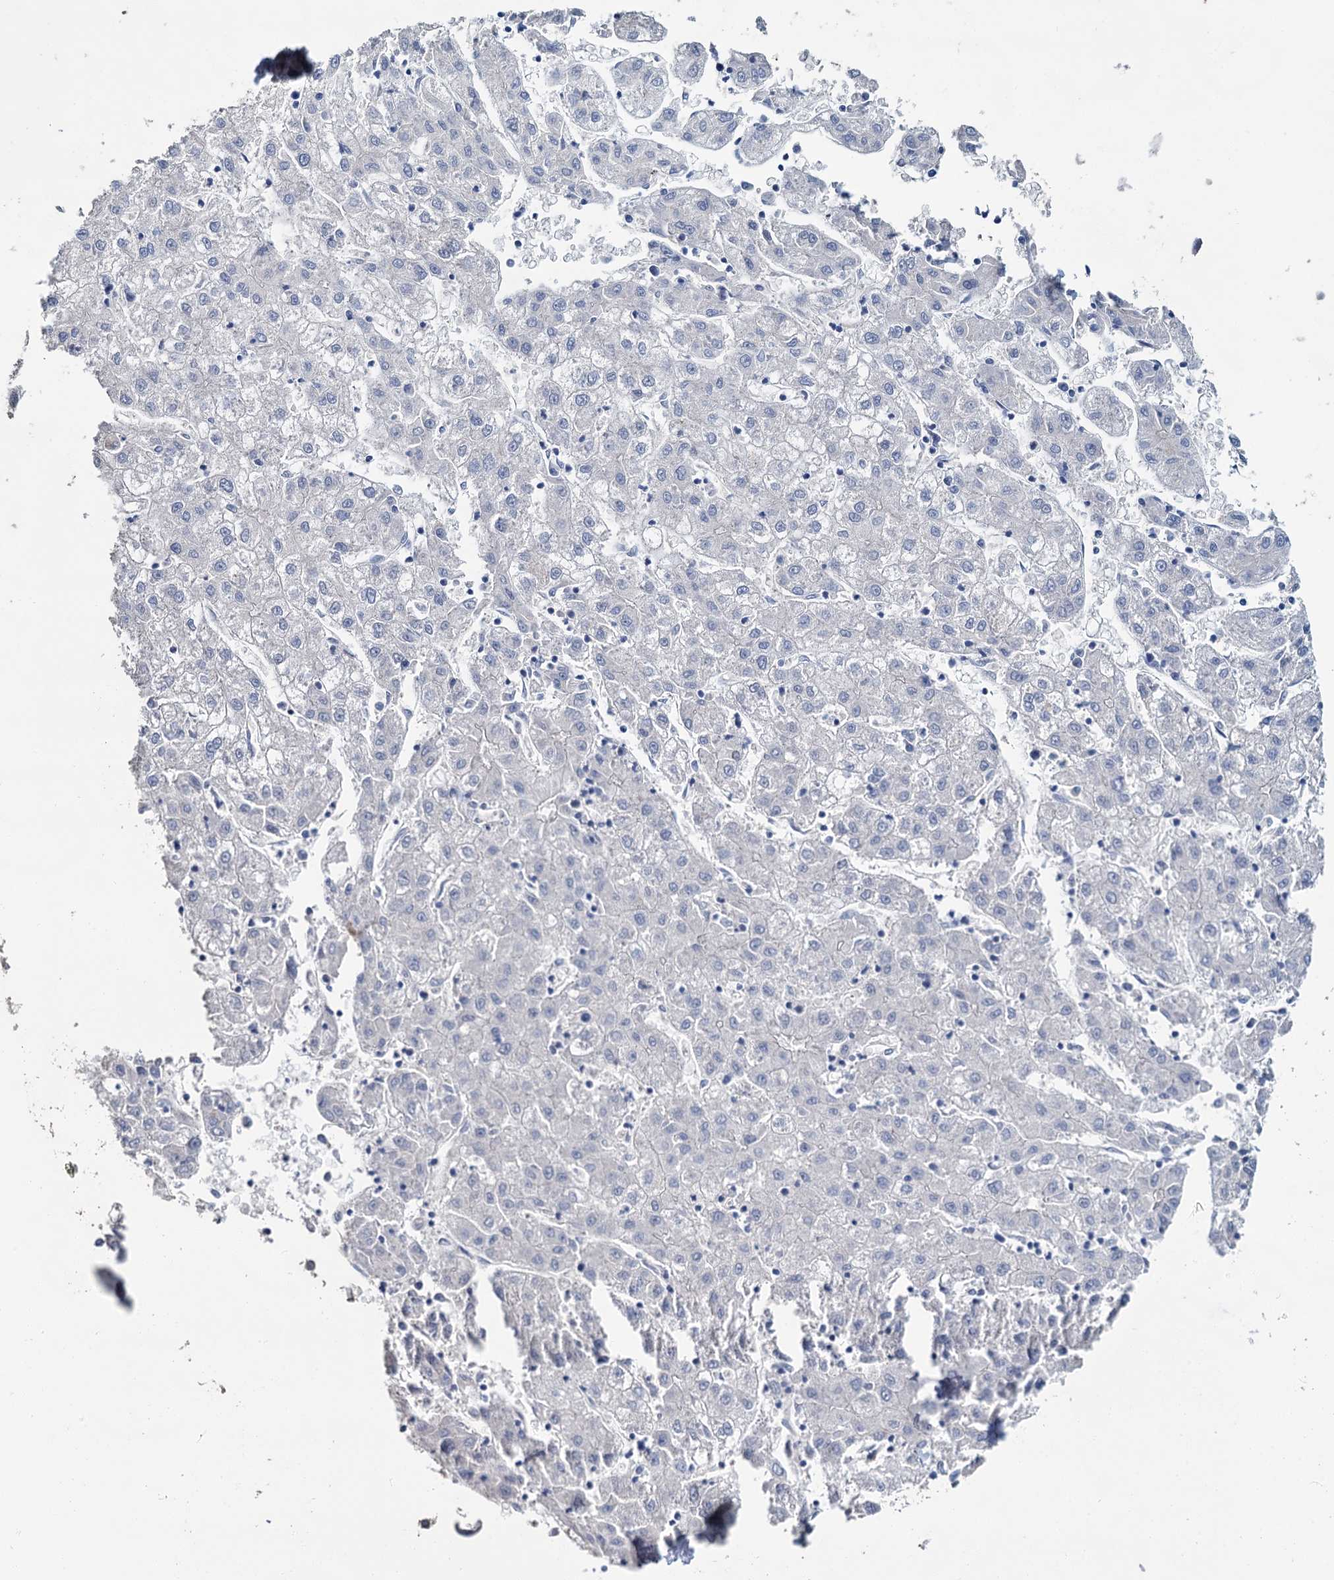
{"staining": {"intensity": "negative", "quantity": "none", "location": "none"}, "tissue": "liver cancer", "cell_type": "Tumor cells", "image_type": "cancer", "snomed": [{"axis": "morphology", "description": "Carcinoma, Hepatocellular, NOS"}, {"axis": "topography", "description": "Liver"}], "caption": "This is an immunohistochemistry histopathology image of liver cancer. There is no staining in tumor cells.", "gene": "SNCB", "patient": {"sex": "male", "age": 72}}